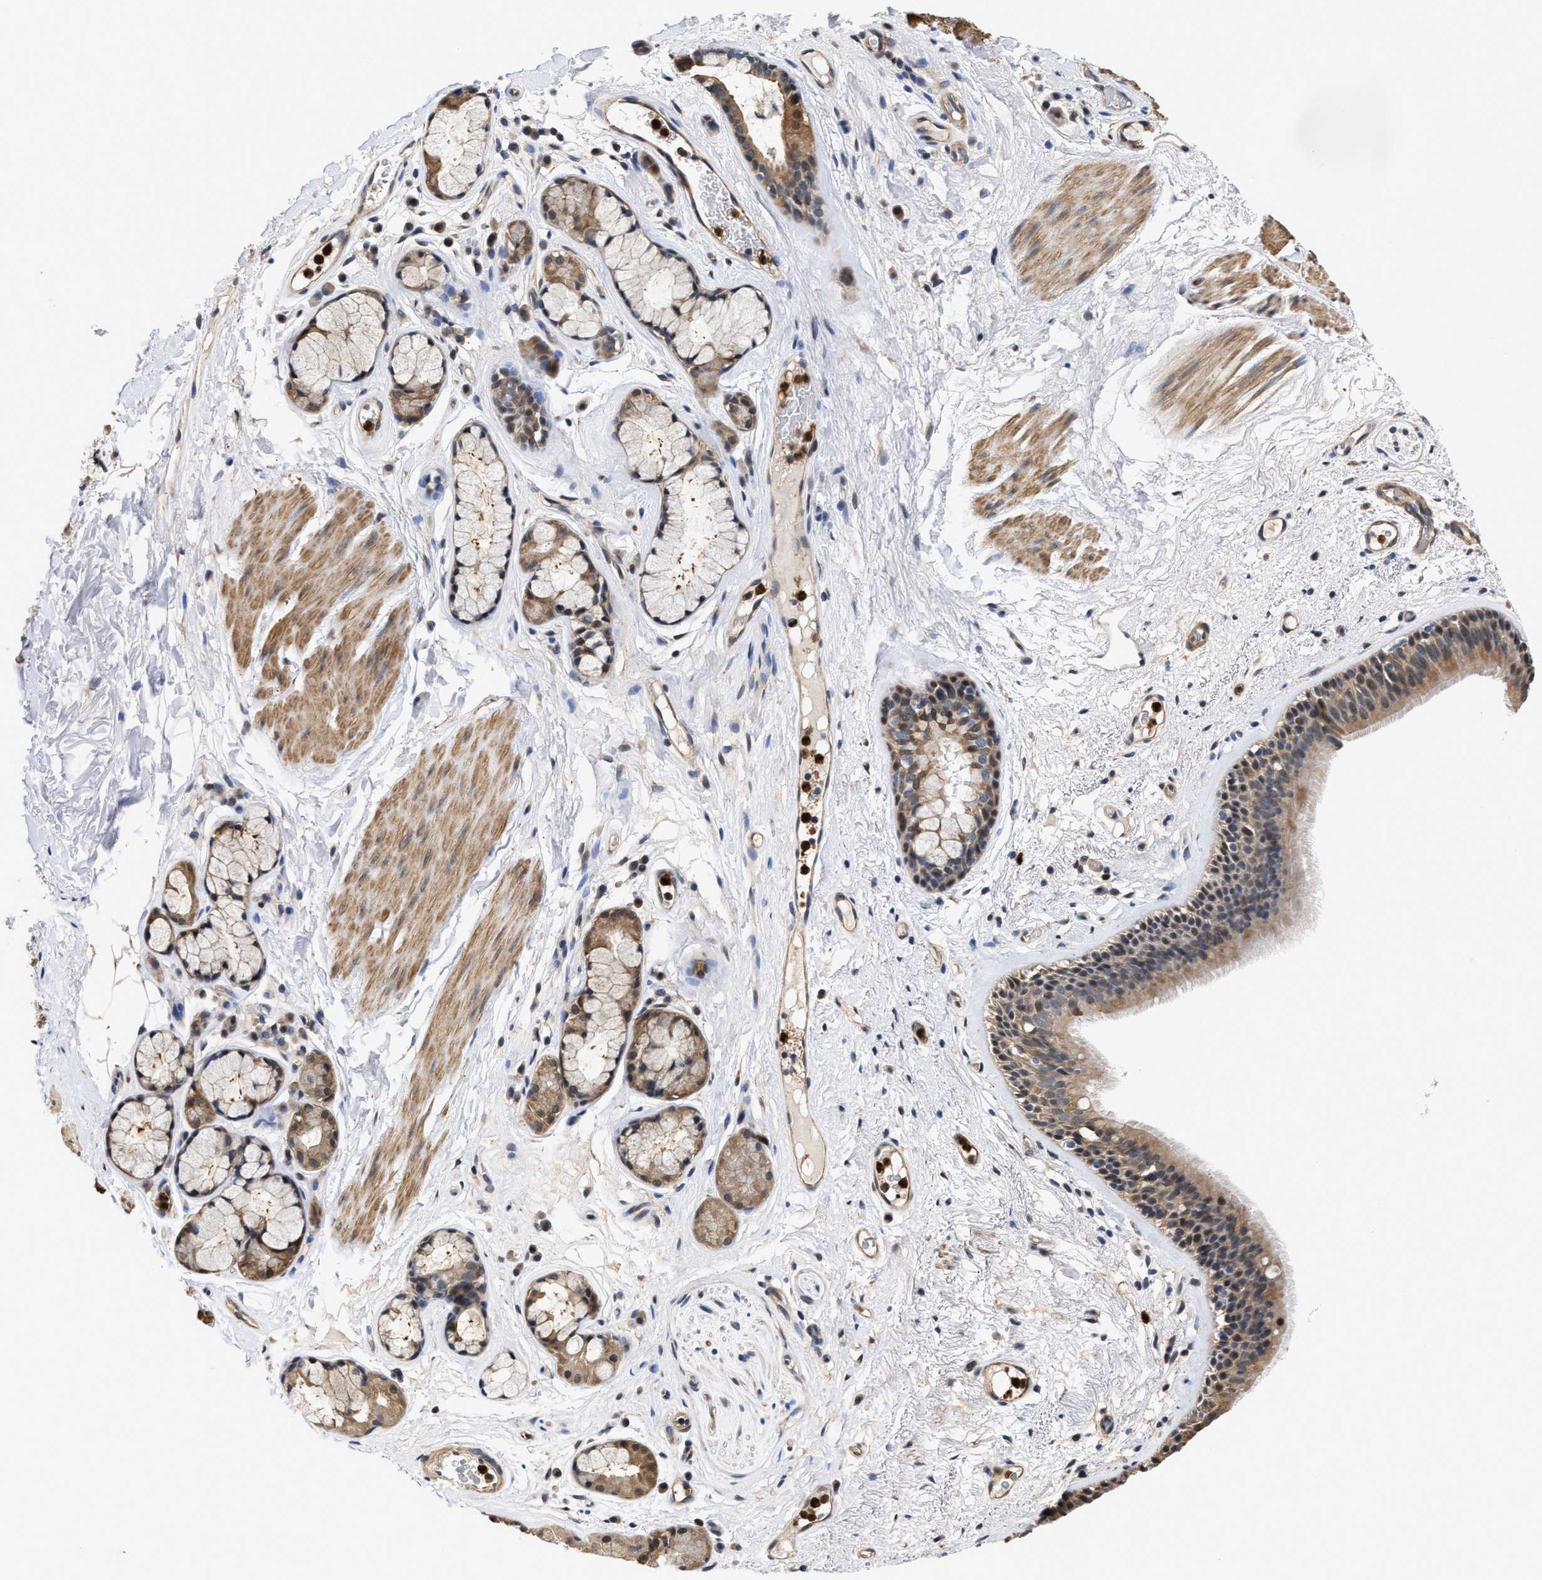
{"staining": {"intensity": "moderate", "quantity": ">75%", "location": "cytoplasmic/membranous"}, "tissue": "bronchus", "cell_type": "Respiratory epithelial cells", "image_type": "normal", "snomed": [{"axis": "morphology", "description": "Normal tissue, NOS"}, {"axis": "topography", "description": "Cartilage tissue"}], "caption": "IHC (DAB (3,3'-diaminobenzidine)) staining of unremarkable bronchus displays moderate cytoplasmic/membranous protein expression in about >75% of respiratory epithelial cells.", "gene": "KLHDC1", "patient": {"sex": "female", "age": 63}}